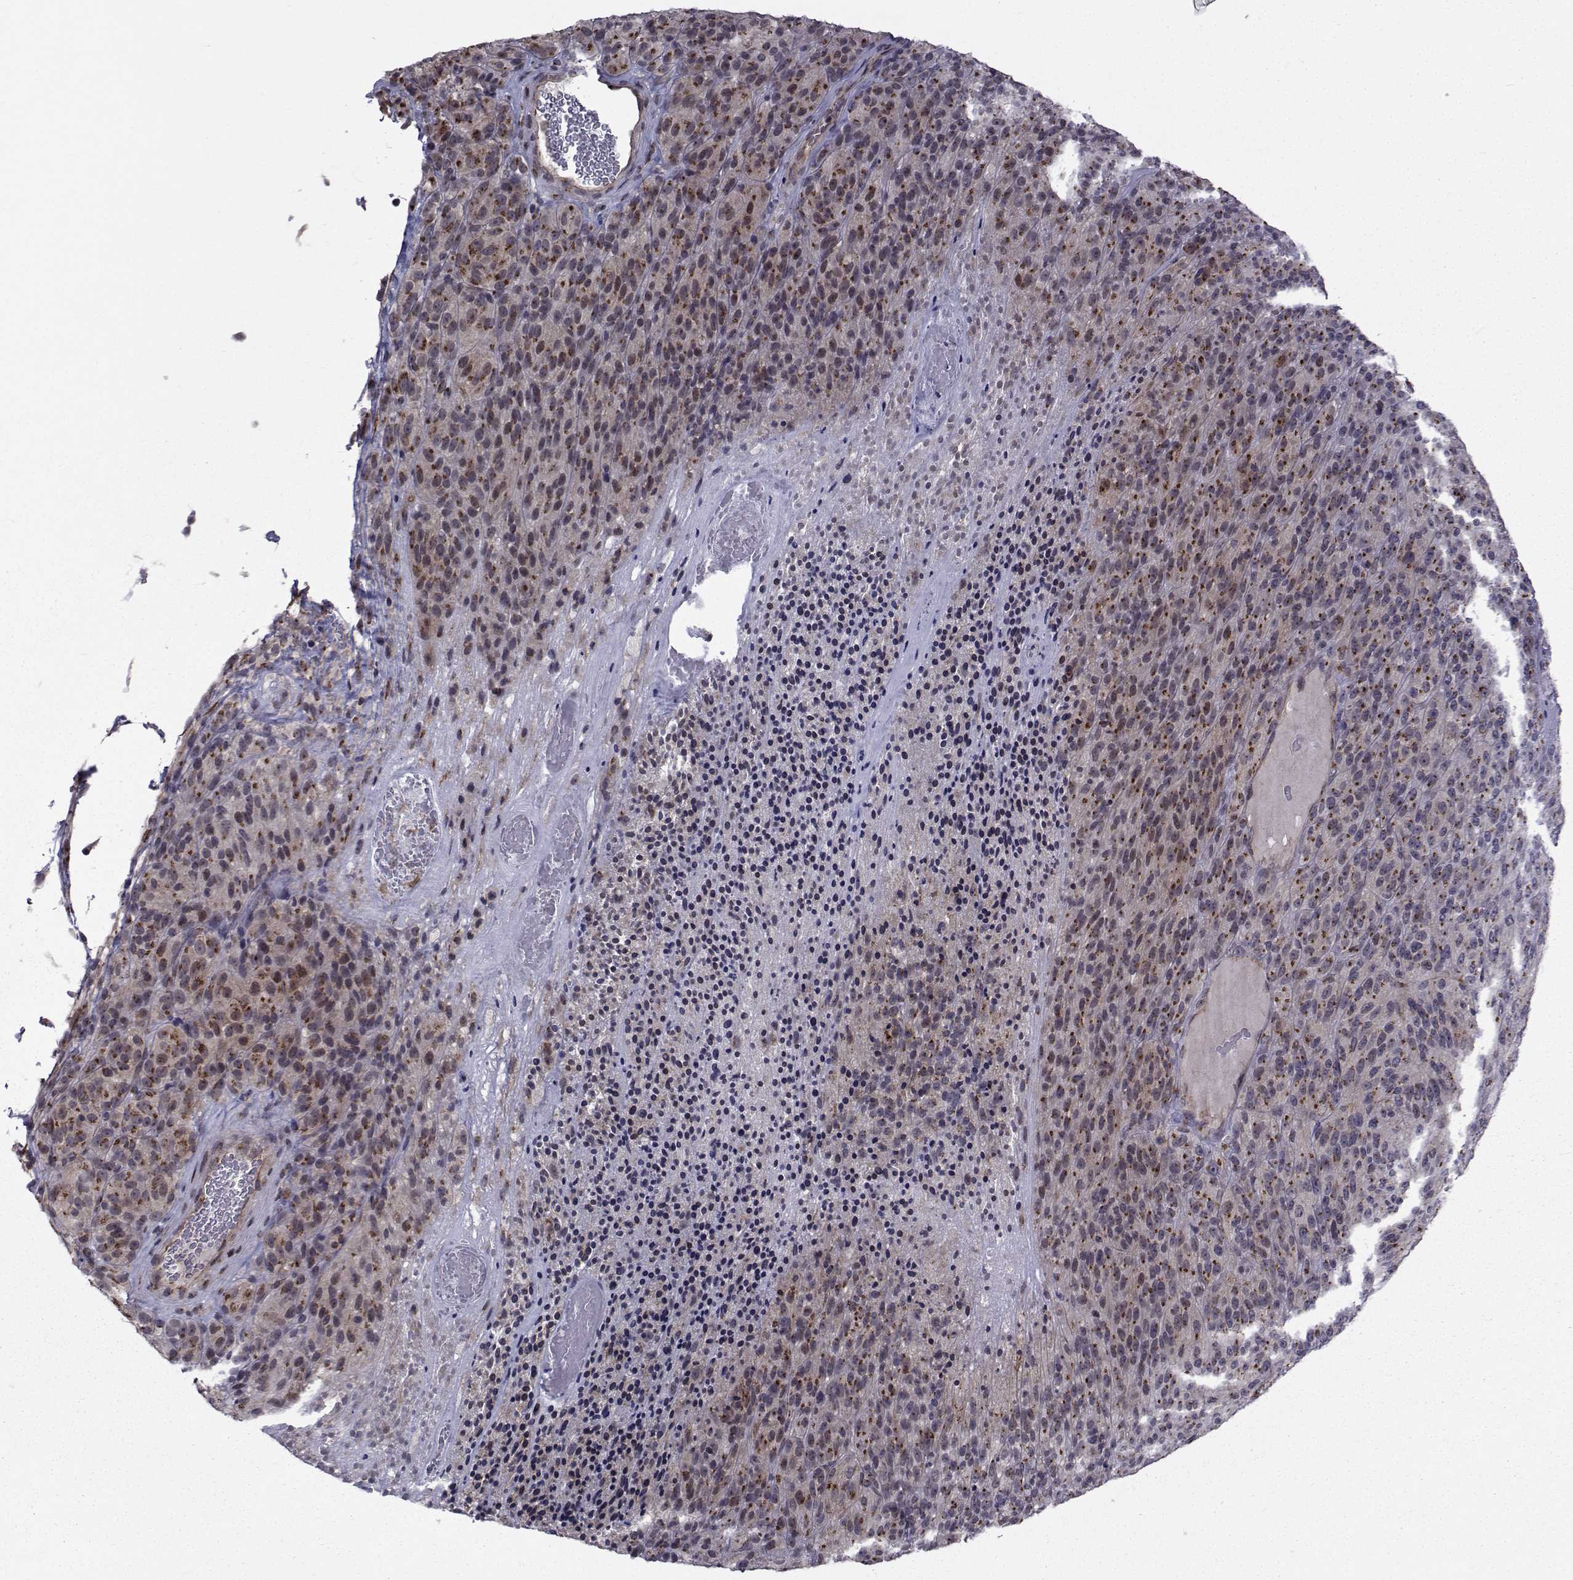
{"staining": {"intensity": "strong", "quantity": "25%-75%", "location": "cytoplasmic/membranous"}, "tissue": "melanoma", "cell_type": "Tumor cells", "image_type": "cancer", "snomed": [{"axis": "morphology", "description": "Malignant melanoma, Metastatic site"}, {"axis": "topography", "description": "Brain"}], "caption": "There is high levels of strong cytoplasmic/membranous expression in tumor cells of melanoma, as demonstrated by immunohistochemical staining (brown color).", "gene": "ATP6V1C2", "patient": {"sex": "female", "age": 56}}